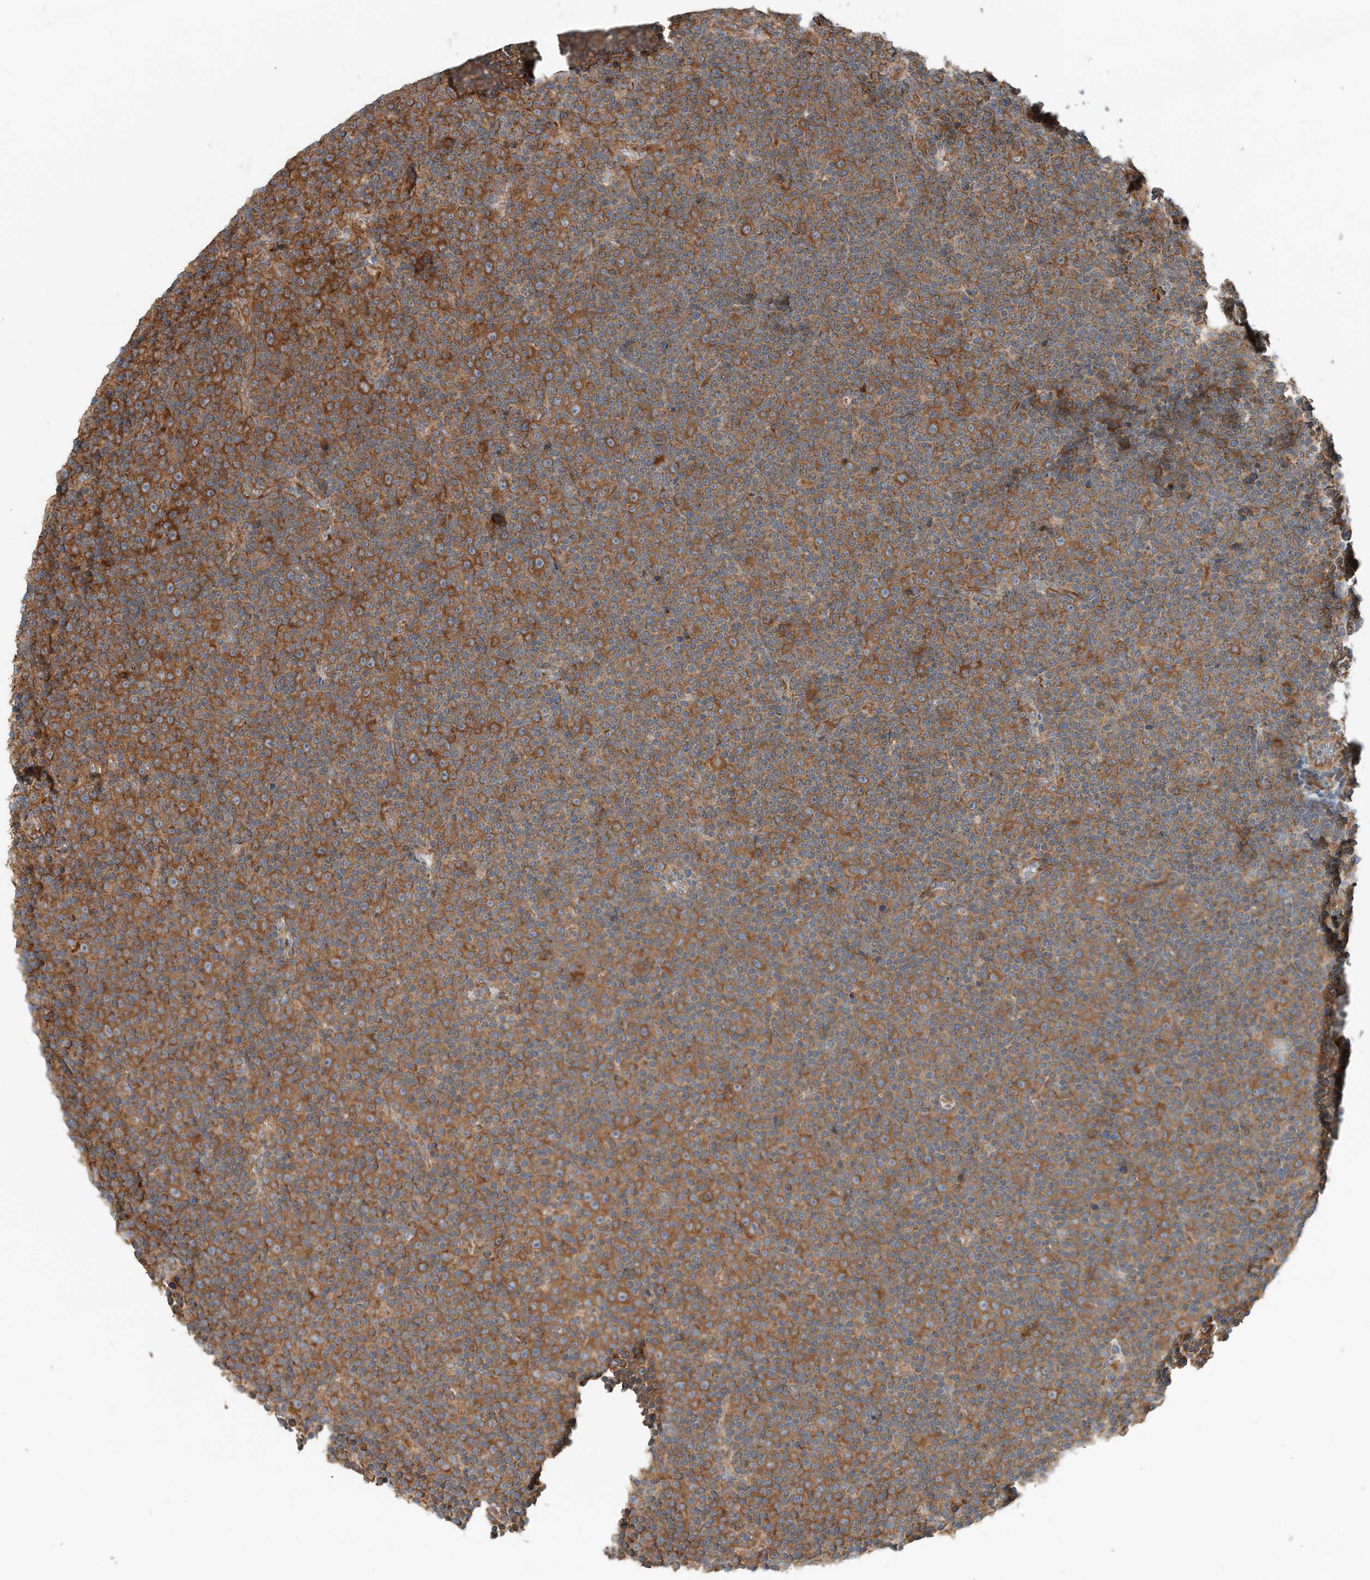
{"staining": {"intensity": "strong", "quantity": ">75%", "location": "cytoplasmic/membranous"}, "tissue": "lymphoma", "cell_type": "Tumor cells", "image_type": "cancer", "snomed": [{"axis": "morphology", "description": "Malignant lymphoma, non-Hodgkin's type, Low grade"}, {"axis": "topography", "description": "Lymph node"}], "caption": "Strong cytoplasmic/membranous staining is identified in approximately >75% of tumor cells in lymphoma.", "gene": "CPAMD8", "patient": {"sex": "female", "age": 67}}